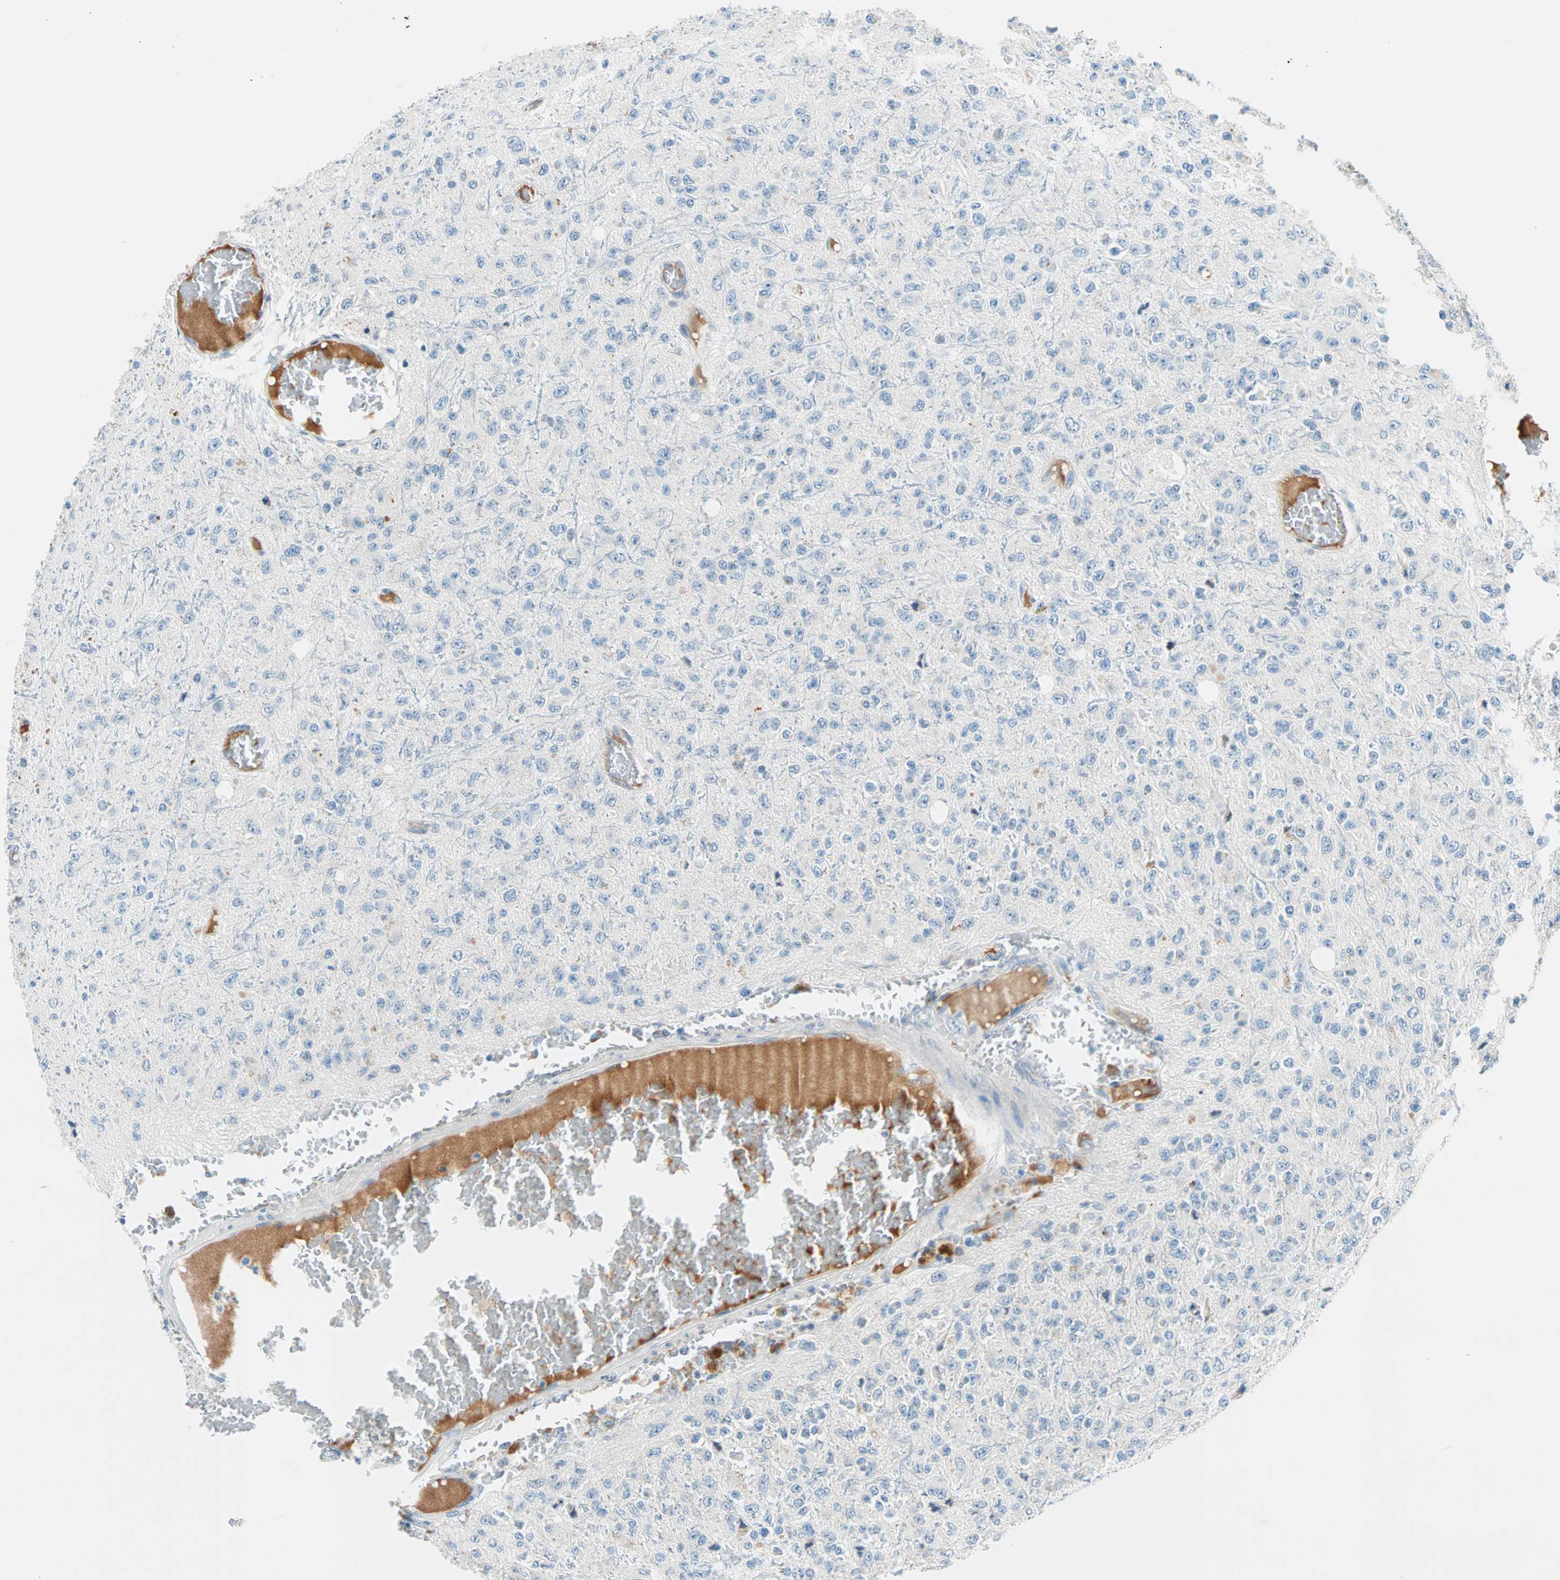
{"staining": {"intensity": "weak", "quantity": "<25%", "location": "cytoplasmic/membranous"}, "tissue": "glioma", "cell_type": "Tumor cells", "image_type": "cancer", "snomed": [{"axis": "morphology", "description": "Glioma, malignant, High grade"}, {"axis": "topography", "description": "pancreas cauda"}], "caption": "Human high-grade glioma (malignant) stained for a protein using immunohistochemistry (IHC) shows no expression in tumor cells.", "gene": "TMEM163", "patient": {"sex": "male", "age": 60}}